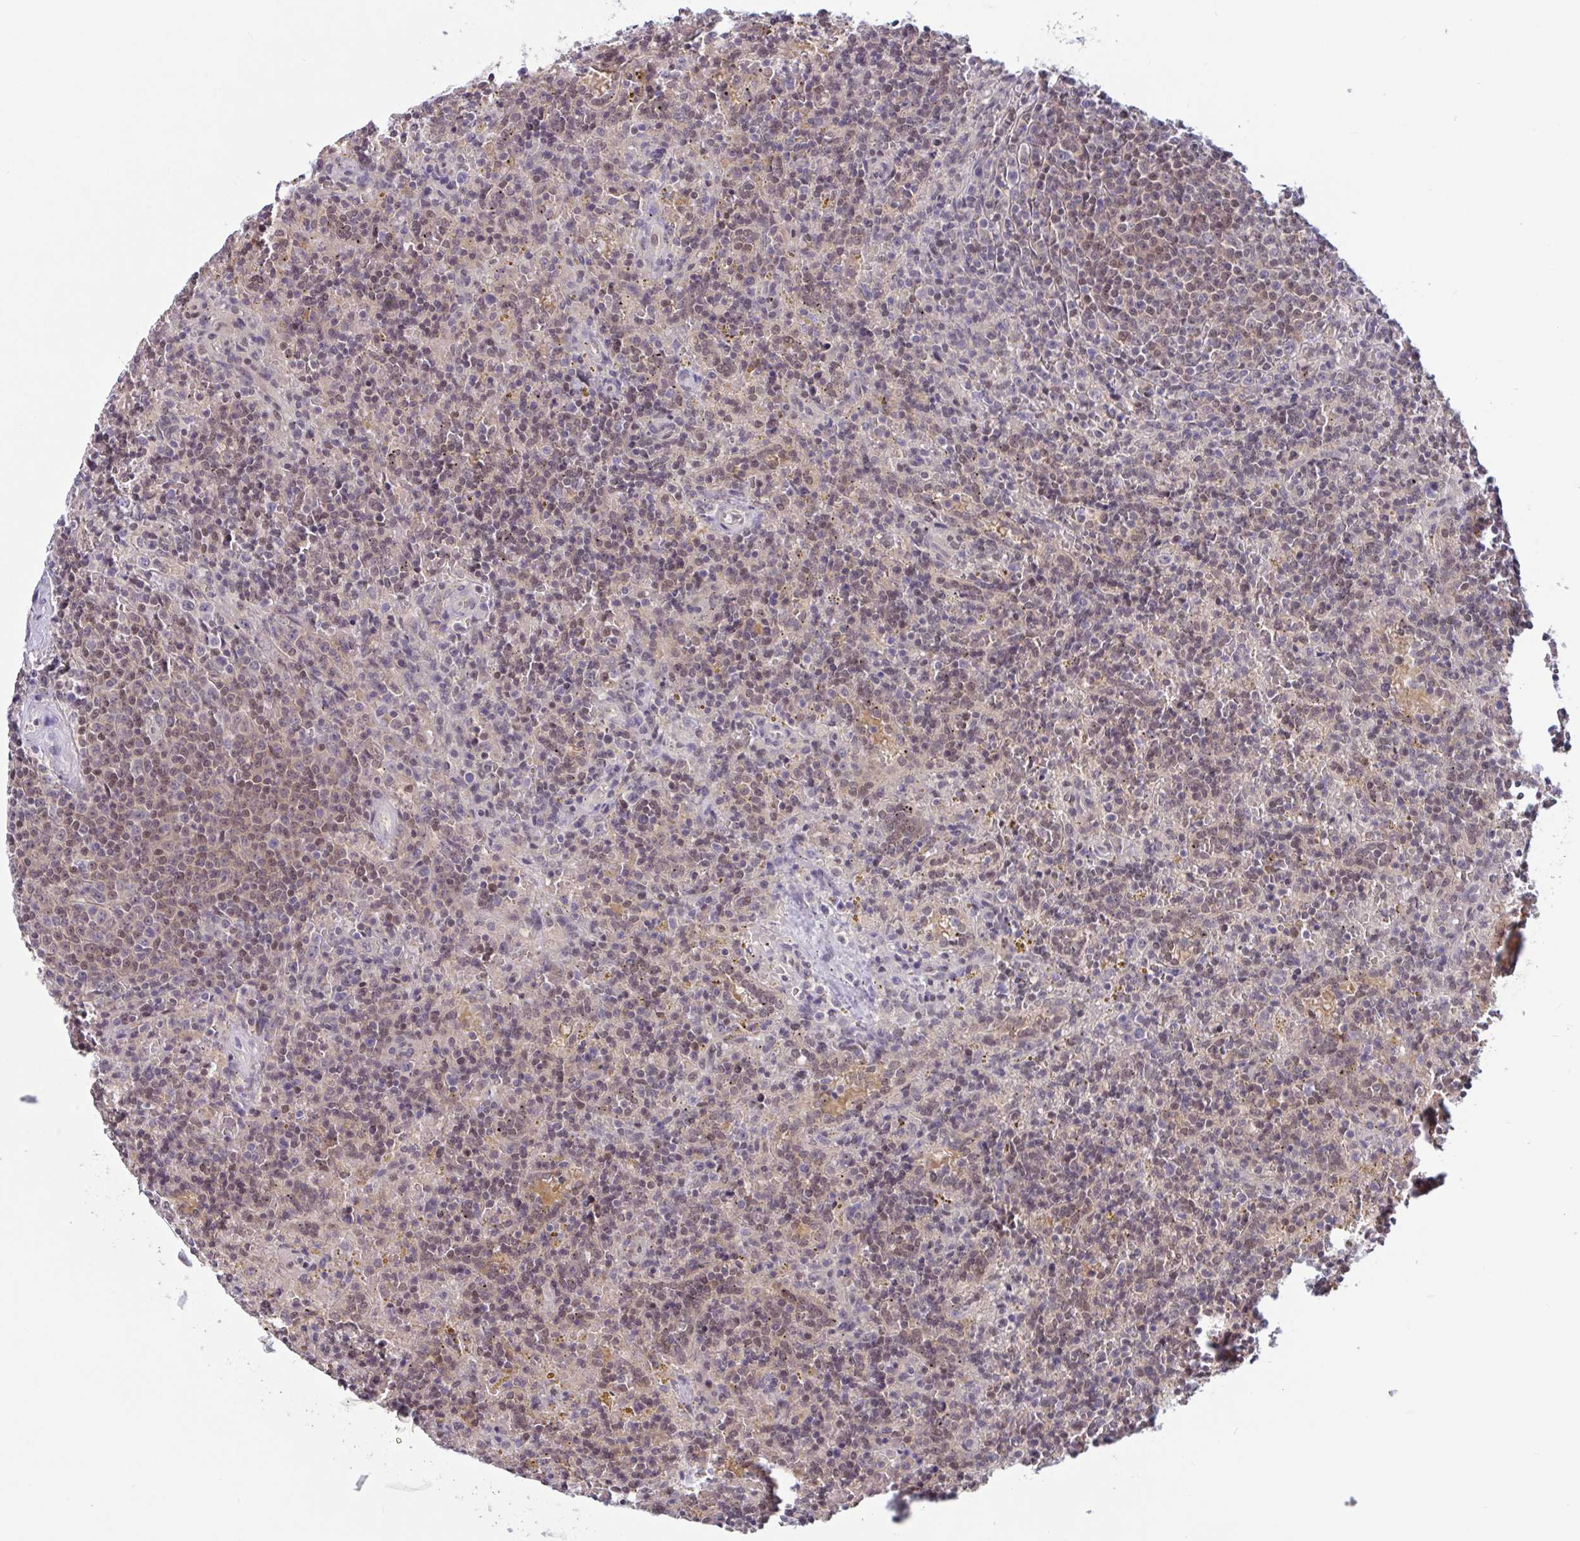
{"staining": {"intensity": "weak", "quantity": "25%-75%", "location": "nuclear"}, "tissue": "lymphoma", "cell_type": "Tumor cells", "image_type": "cancer", "snomed": [{"axis": "morphology", "description": "Malignant lymphoma, non-Hodgkin's type, Low grade"}, {"axis": "topography", "description": "Spleen"}], "caption": "Immunohistochemistry (IHC) histopathology image of malignant lymphoma, non-Hodgkin's type (low-grade) stained for a protein (brown), which displays low levels of weak nuclear expression in about 25%-75% of tumor cells.", "gene": "TSN", "patient": {"sex": "male", "age": 67}}